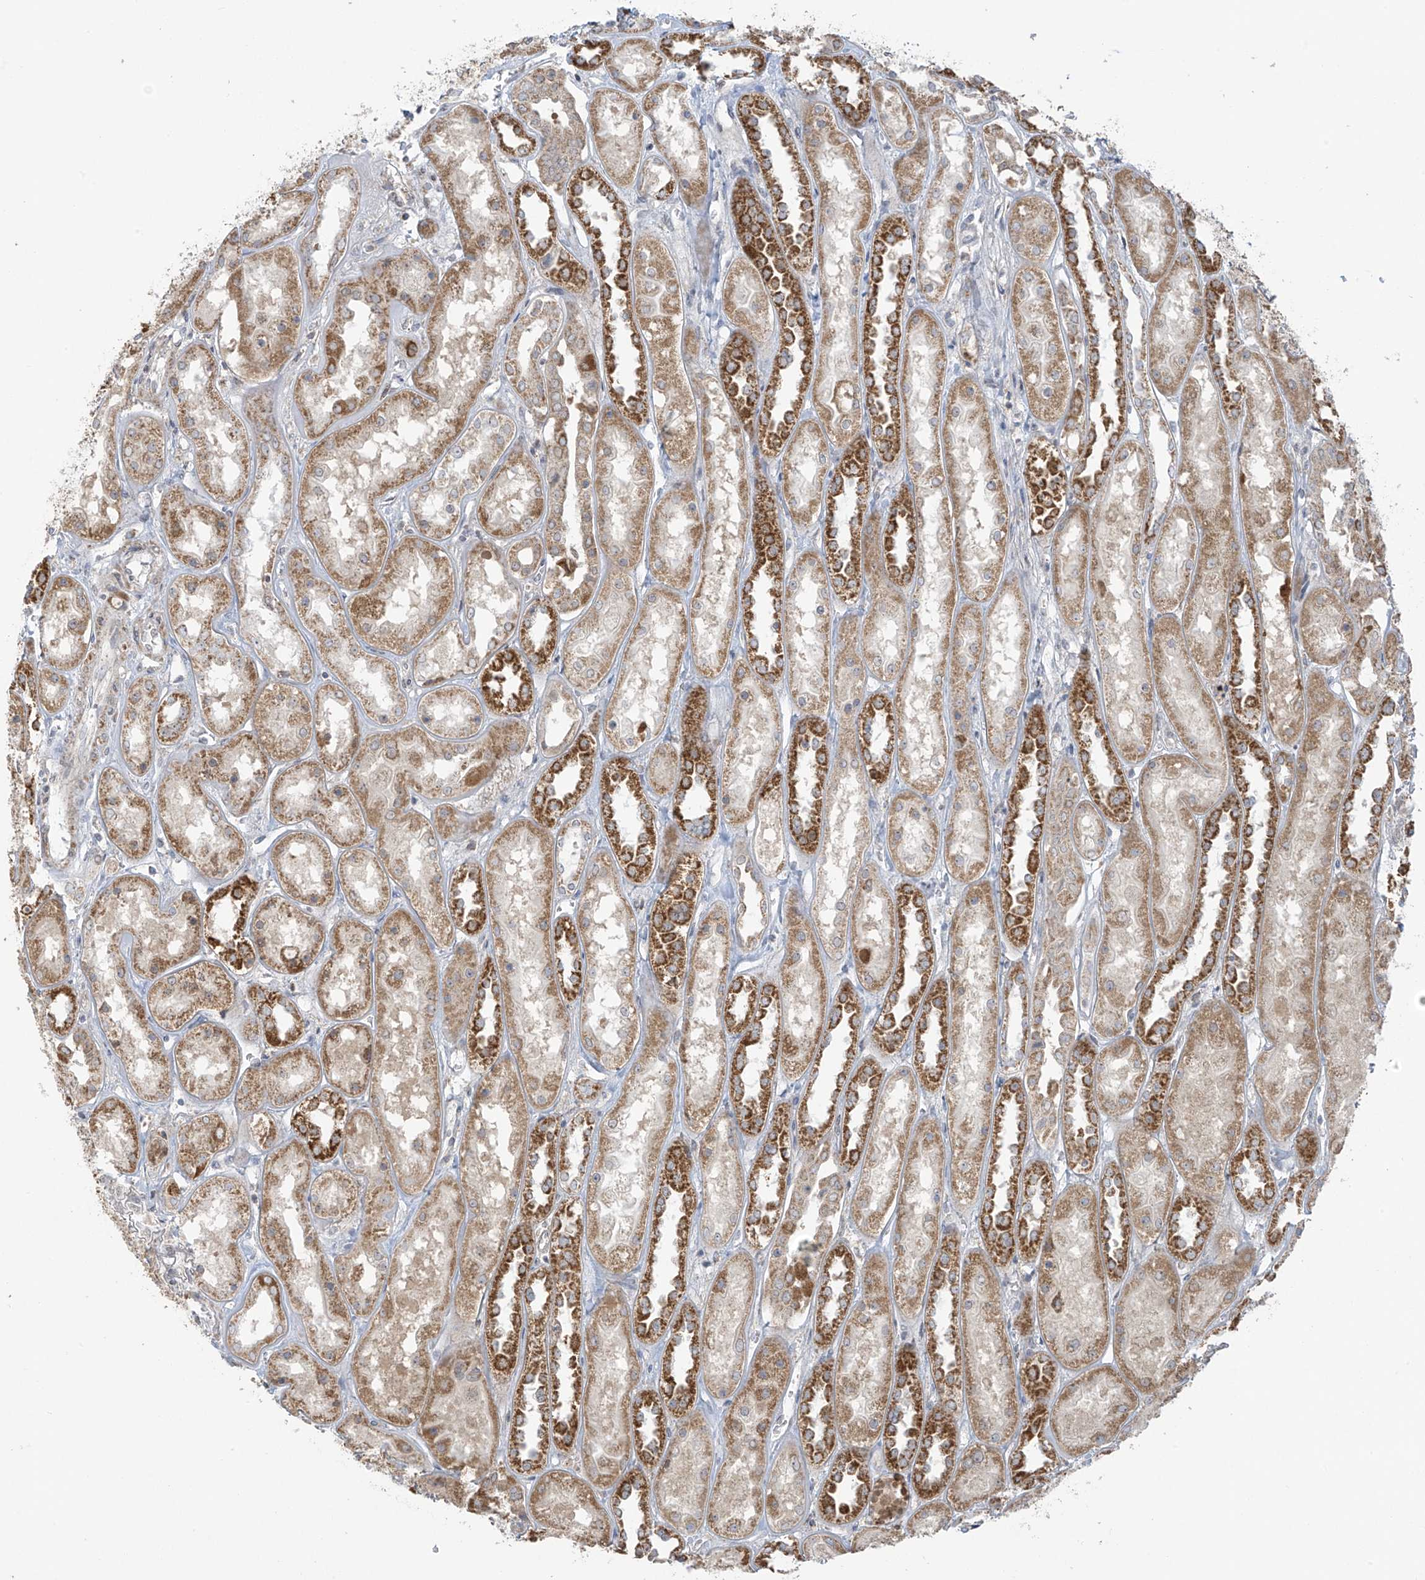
{"staining": {"intensity": "negative", "quantity": "none", "location": "none"}, "tissue": "kidney", "cell_type": "Cells in glomeruli", "image_type": "normal", "snomed": [{"axis": "morphology", "description": "Normal tissue, NOS"}, {"axis": "topography", "description": "Kidney"}], "caption": "This is an immunohistochemistry (IHC) photomicrograph of unremarkable kidney. There is no expression in cells in glomeruli.", "gene": "HDDC2", "patient": {"sex": "male", "age": 70}}